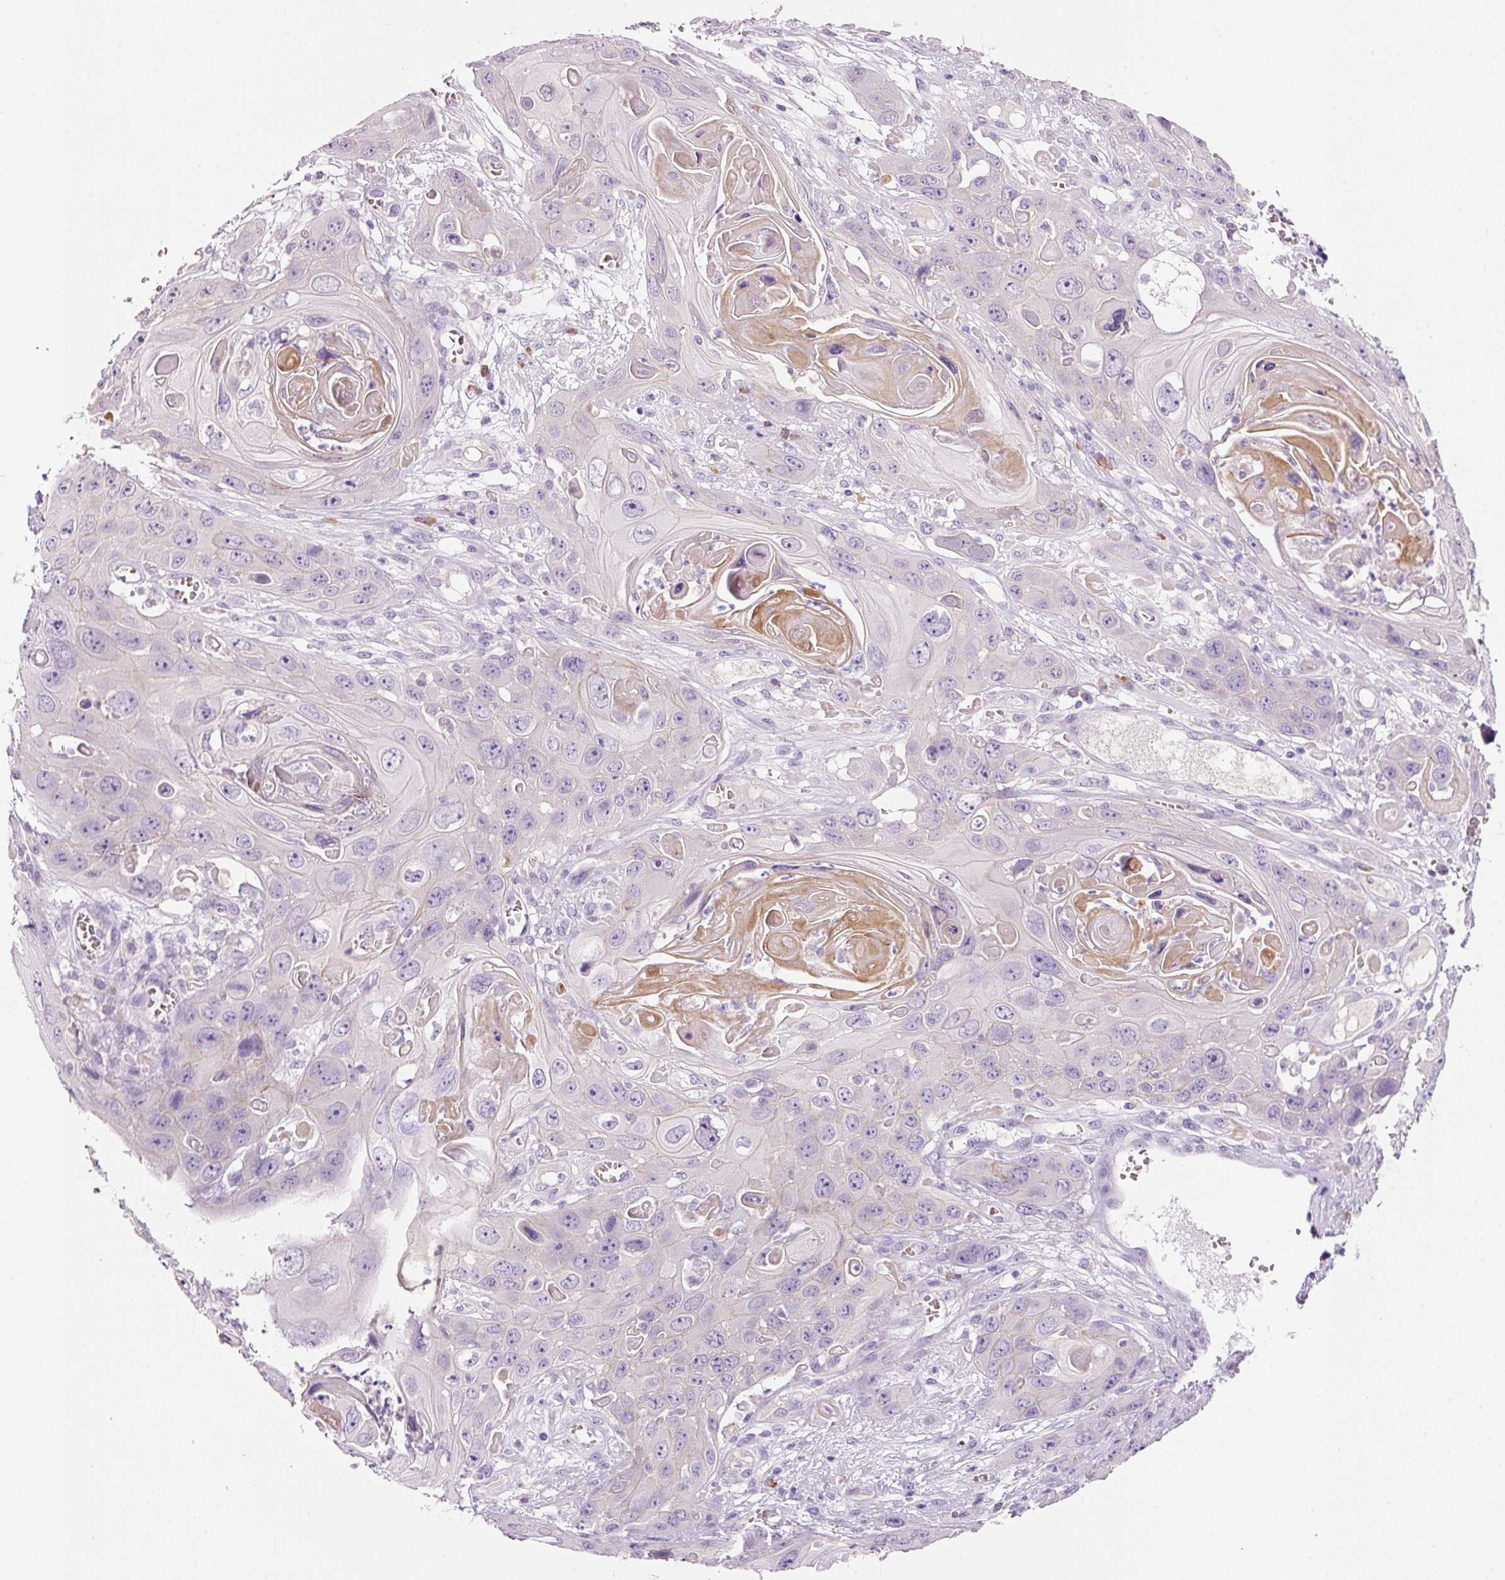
{"staining": {"intensity": "moderate", "quantity": "<25%", "location": "cytoplasmic/membranous"}, "tissue": "skin cancer", "cell_type": "Tumor cells", "image_type": "cancer", "snomed": [{"axis": "morphology", "description": "Squamous cell carcinoma, NOS"}, {"axis": "topography", "description": "Skin"}], "caption": "Skin cancer stained with immunohistochemistry reveals moderate cytoplasmic/membranous positivity in approximately <25% of tumor cells. (DAB (3,3'-diaminobenzidine) IHC with brightfield microscopy, high magnification).", "gene": "TENT5C", "patient": {"sex": "male", "age": 55}}